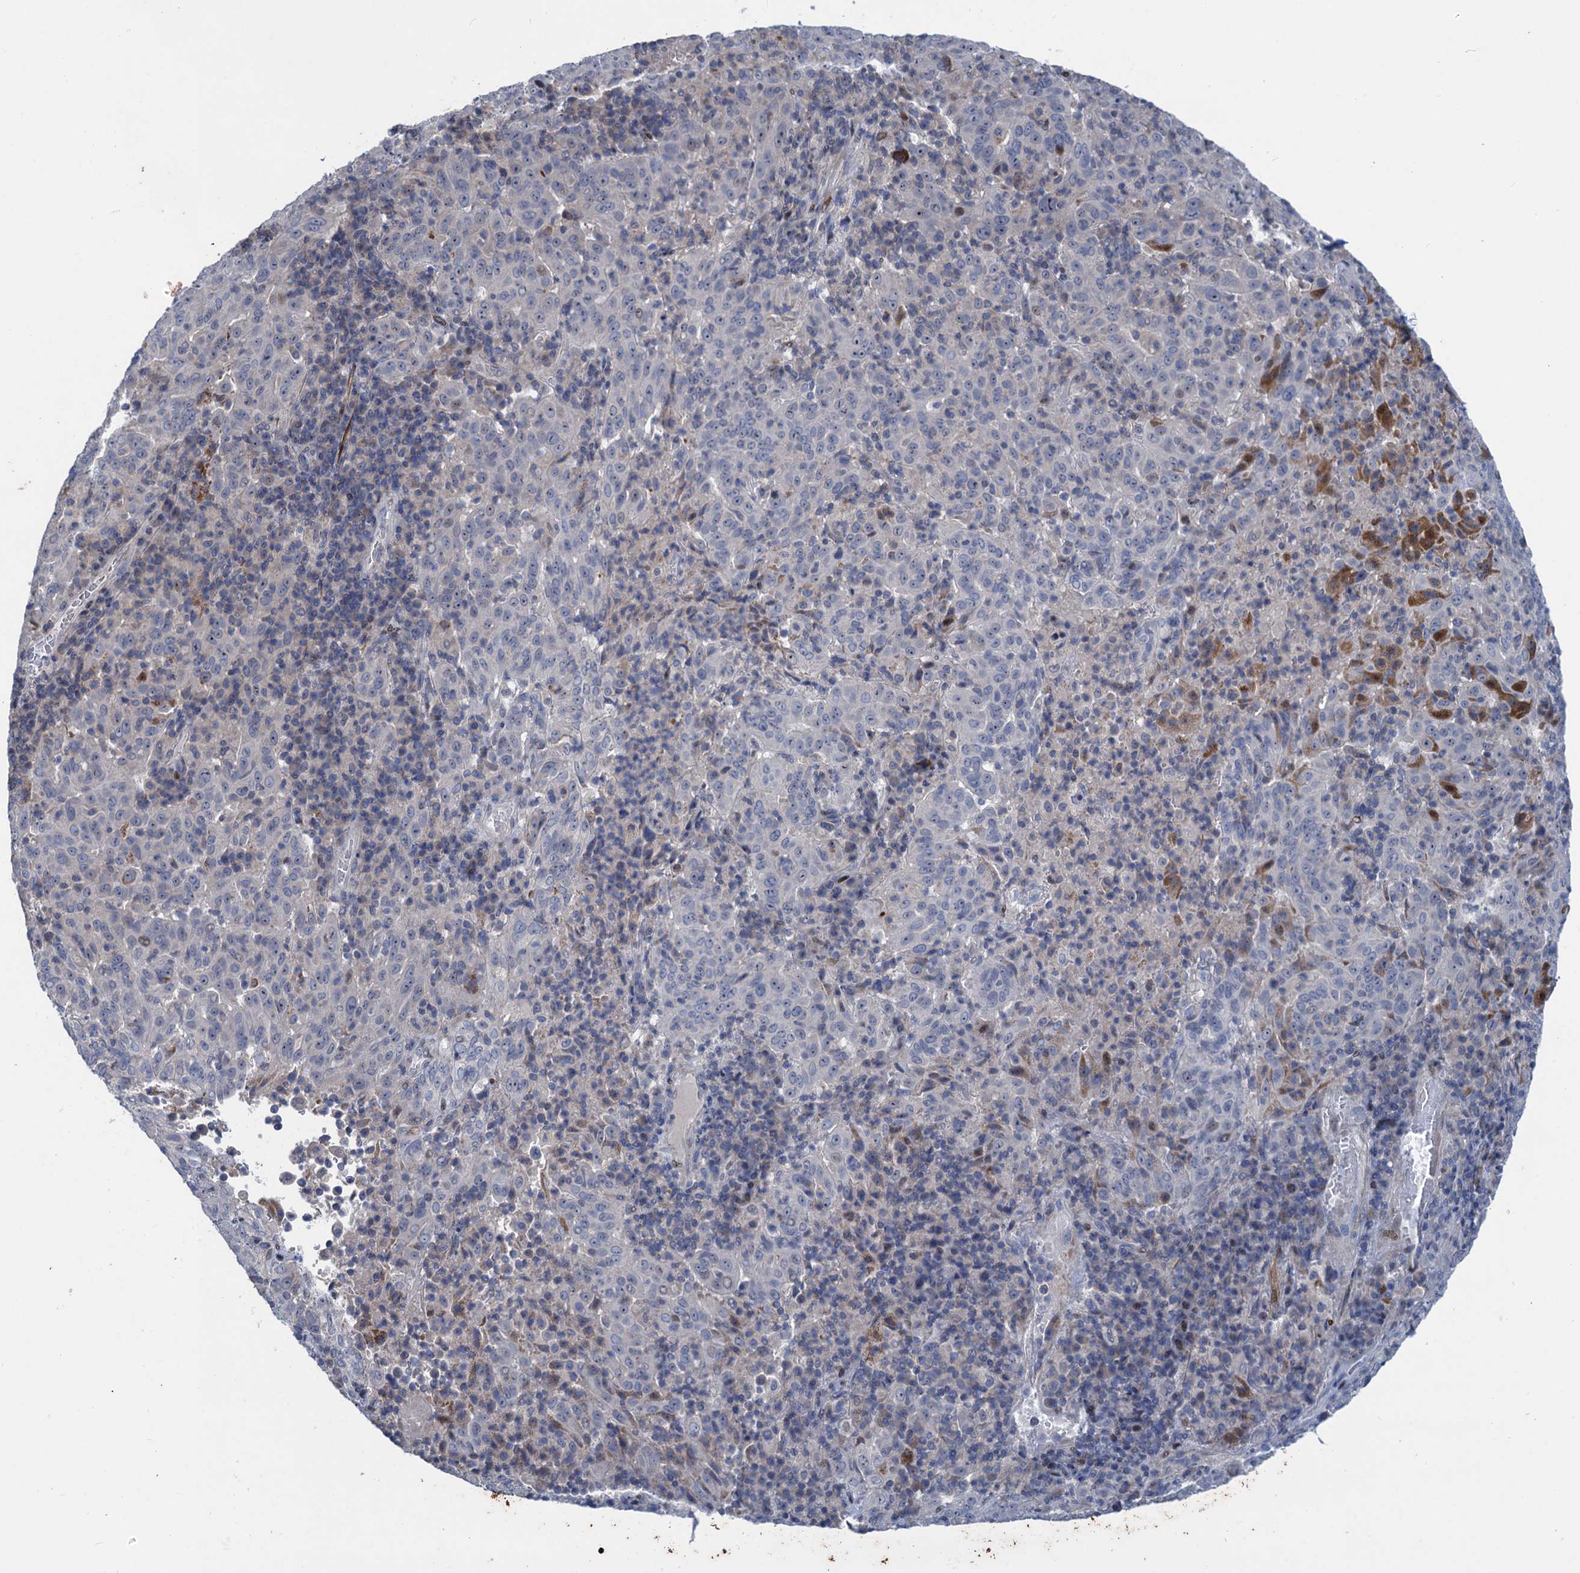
{"staining": {"intensity": "moderate", "quantity": "<25%", "location": "cytoplasmic/membranous"}, "tissue": "pancreatic cancer", "cell_type": "Tumor cells", "image_type": "cancer", "snomed": [{"axis": "morphology", "description": "Adenocarcinoma, NOS"}, {"axis": "topography", "description": "Pancreas"}], "caption": "Human pancreatic adenocarcinoma stained with a brown dye shows moderate cytoplasmic/membranous positive staining in about <25% of tumor cells.", "gene": "ESYT3", "patient": {"sex": "male", "age": 63}}